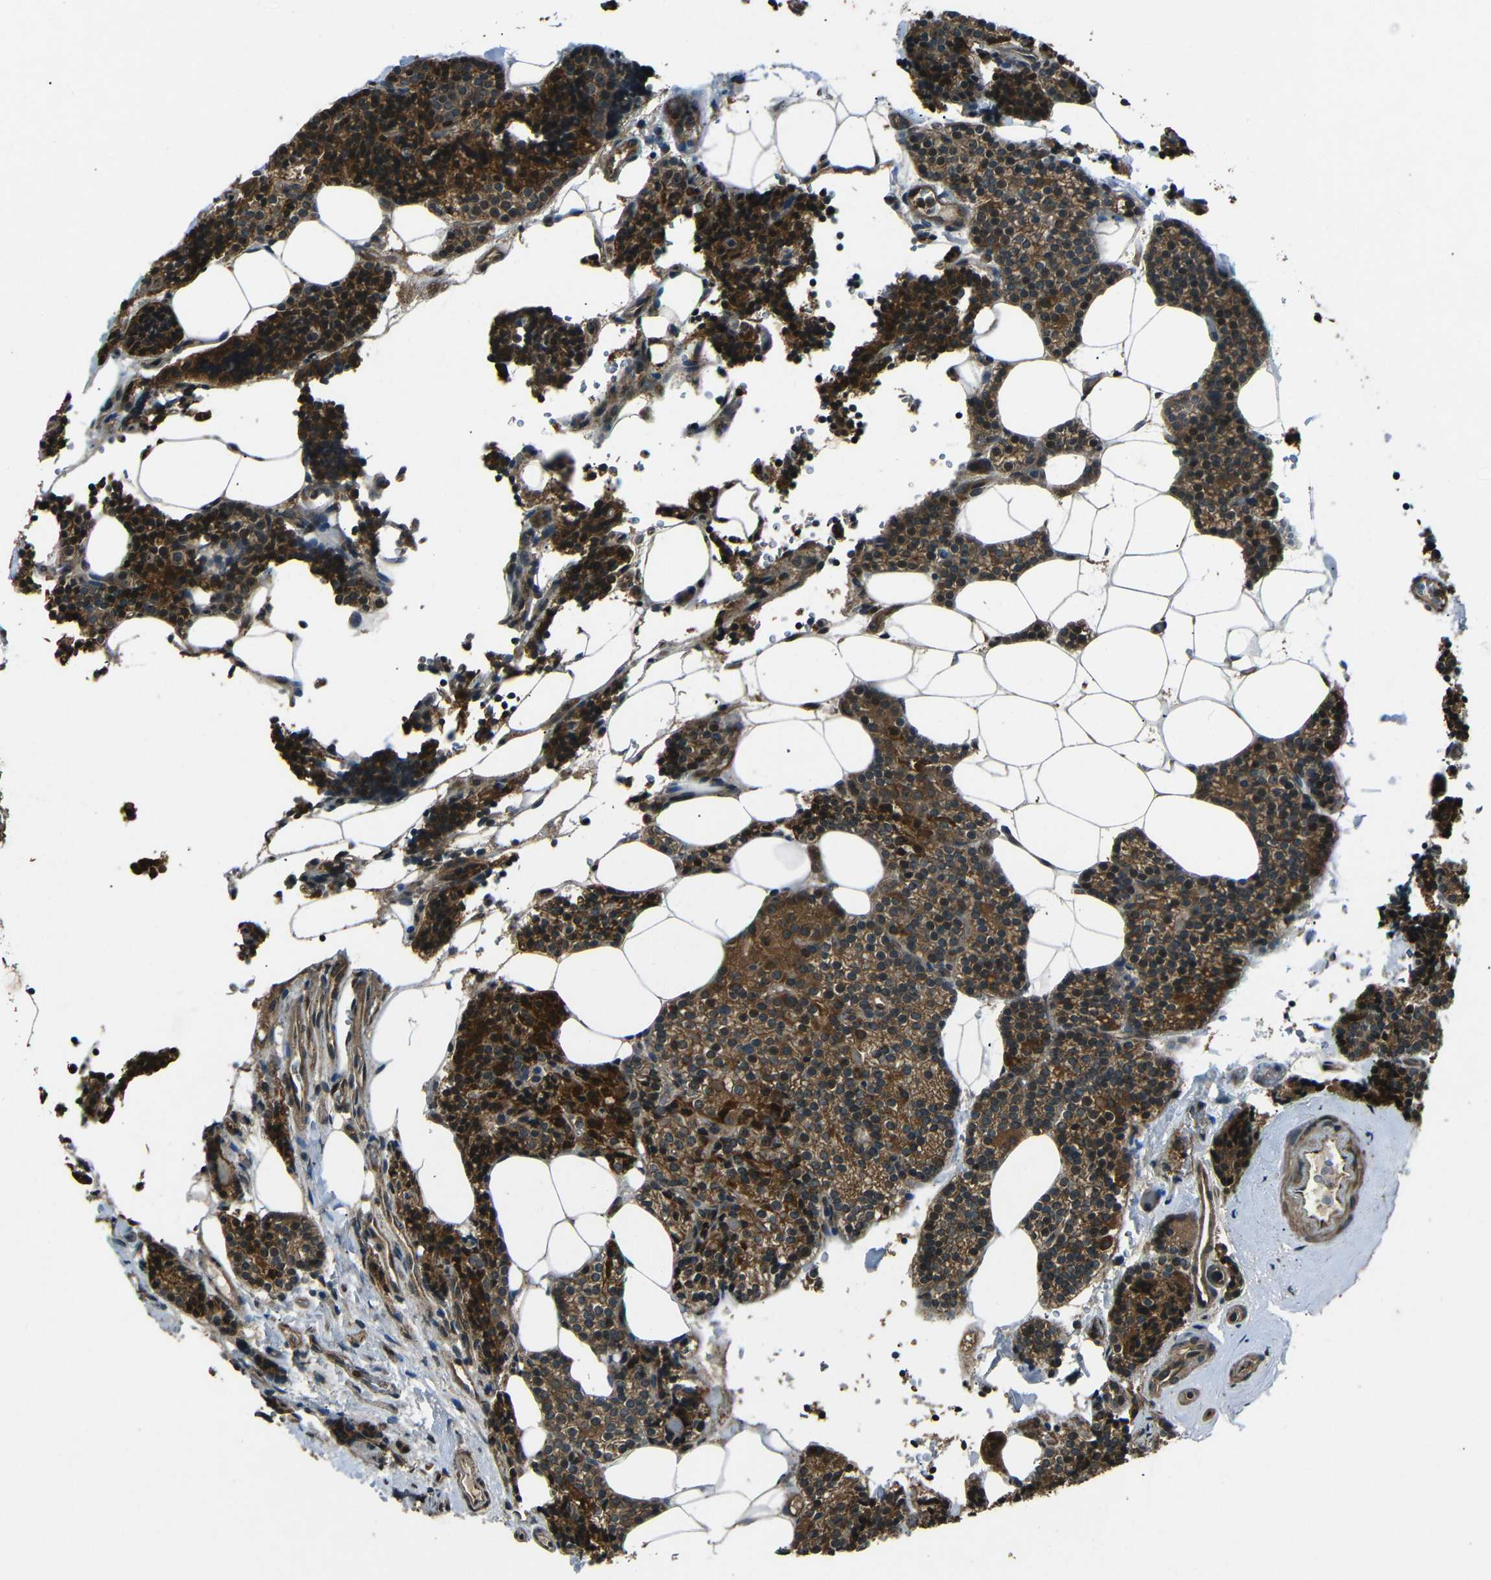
{"staining": {"intensity": "strong", "quantity": ">75%", "location": "cytoplasmic/membranous"}, "tissue": "parathyroid gland", "cell_type": "Glandular cells", "image_type": "normal", "snomed": [{"axis": "morphology", "description": "Normal tissue, NOS"}, {"axis": "morphology", "description": "Adenoma, NOS"}, {"axis": "topography", "description": "Parathyroid gland"}], "caption": "Parathyroid gland stained with immunohistochemistry (IHC) shows strong cytoplasmic/membranous positivity in about >75% of glandular cells.", "gene": "PLK2", "patient": {"sex": "female", "age": 70}}